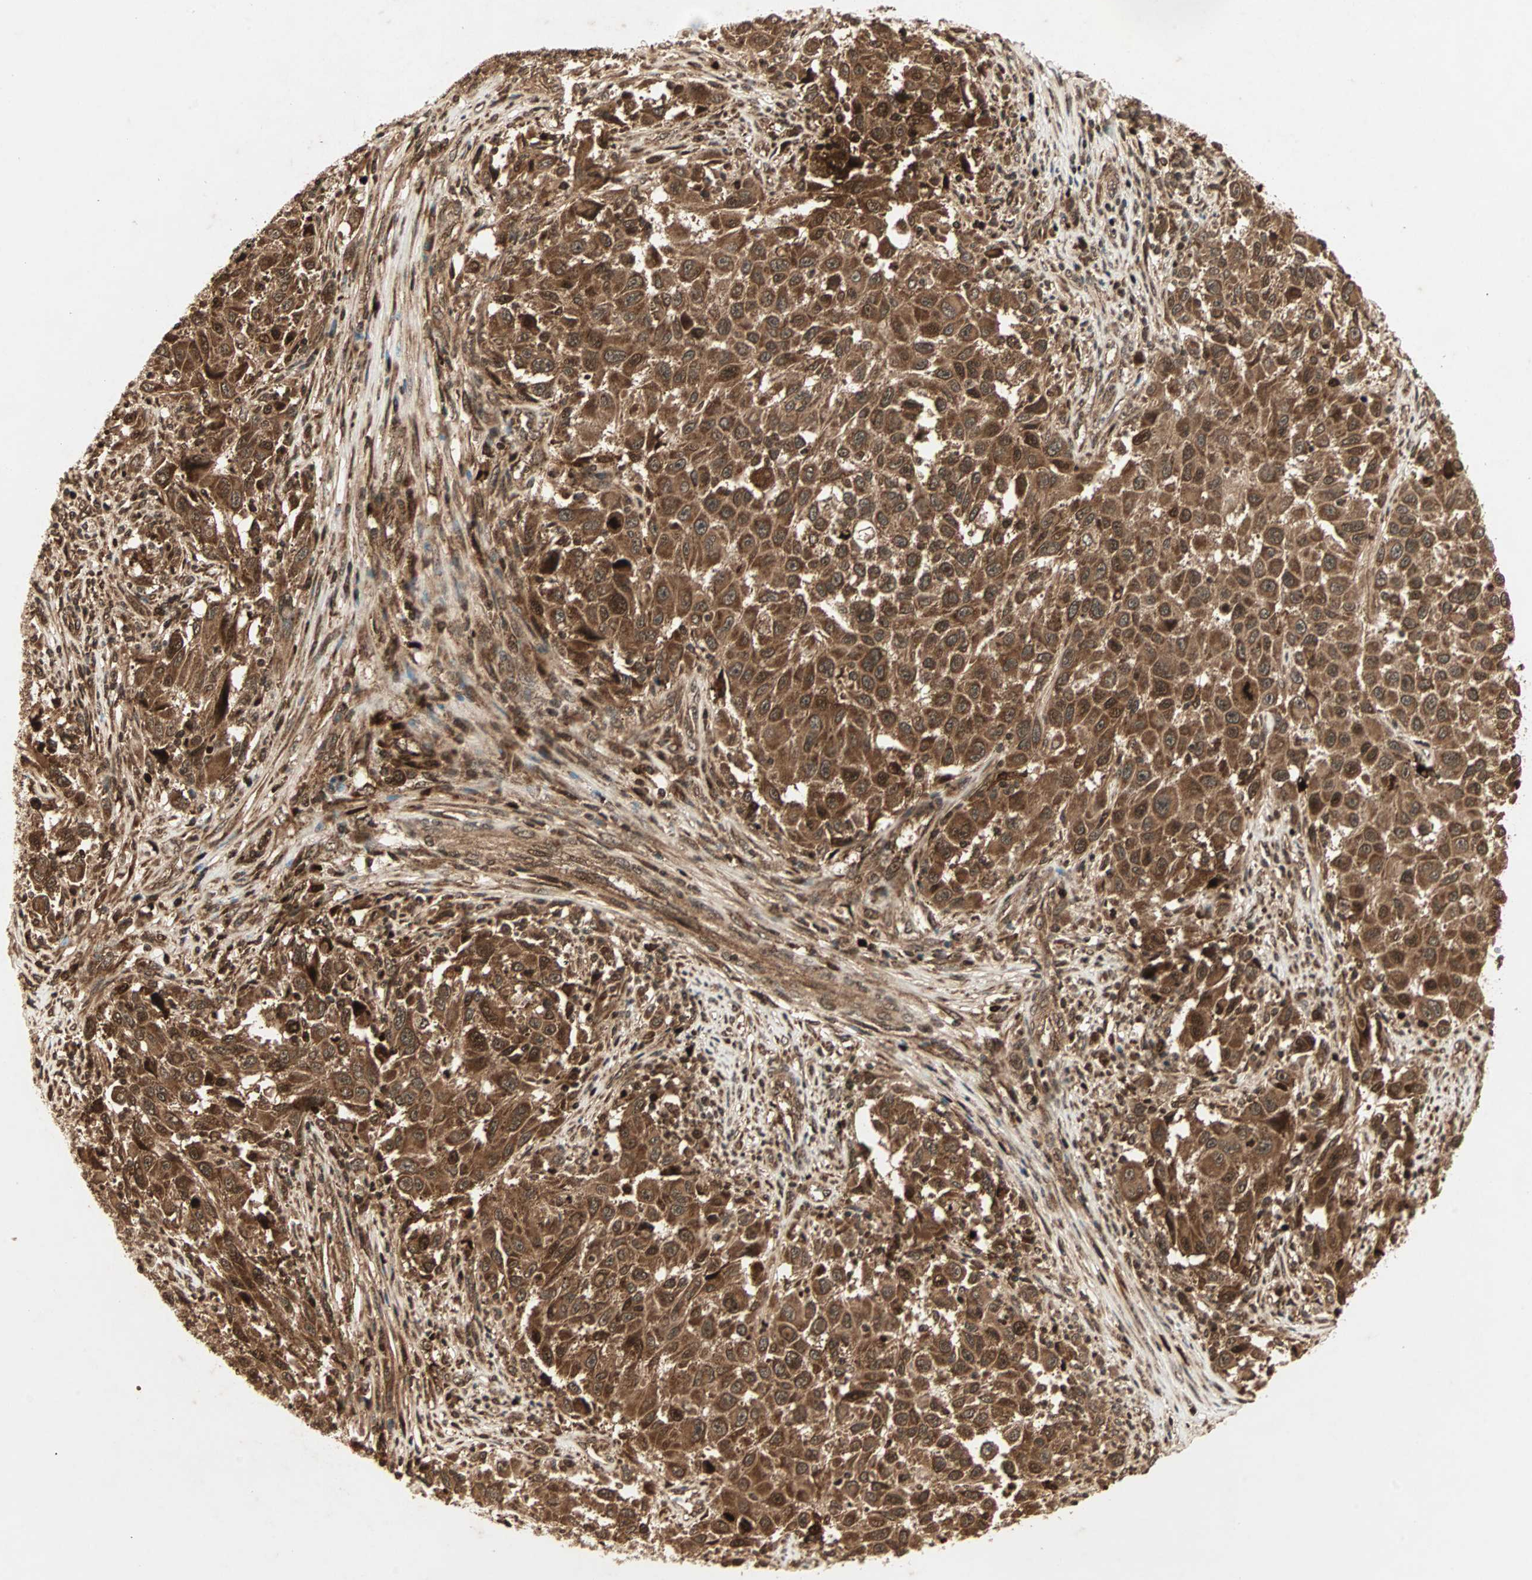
{"staining": {"intensity": "strong", "quantity": ">75%", "location": "cytoplasmic/membranous"}, "tissue": "melanoma", "cell_type": "Tumor cells", "image_type": "cancer", "snomed": [{"axis": "morphology", "description": "Malignant melanoma, Metastatic site"}, {"axis": "topography", "description": "Lymph node"}], "caption": "Human melanoma stained with a protein marker displays strong staining in tumor cells.", "gene": "RFFL", "patient": {"sex": "male", "age": 61}}